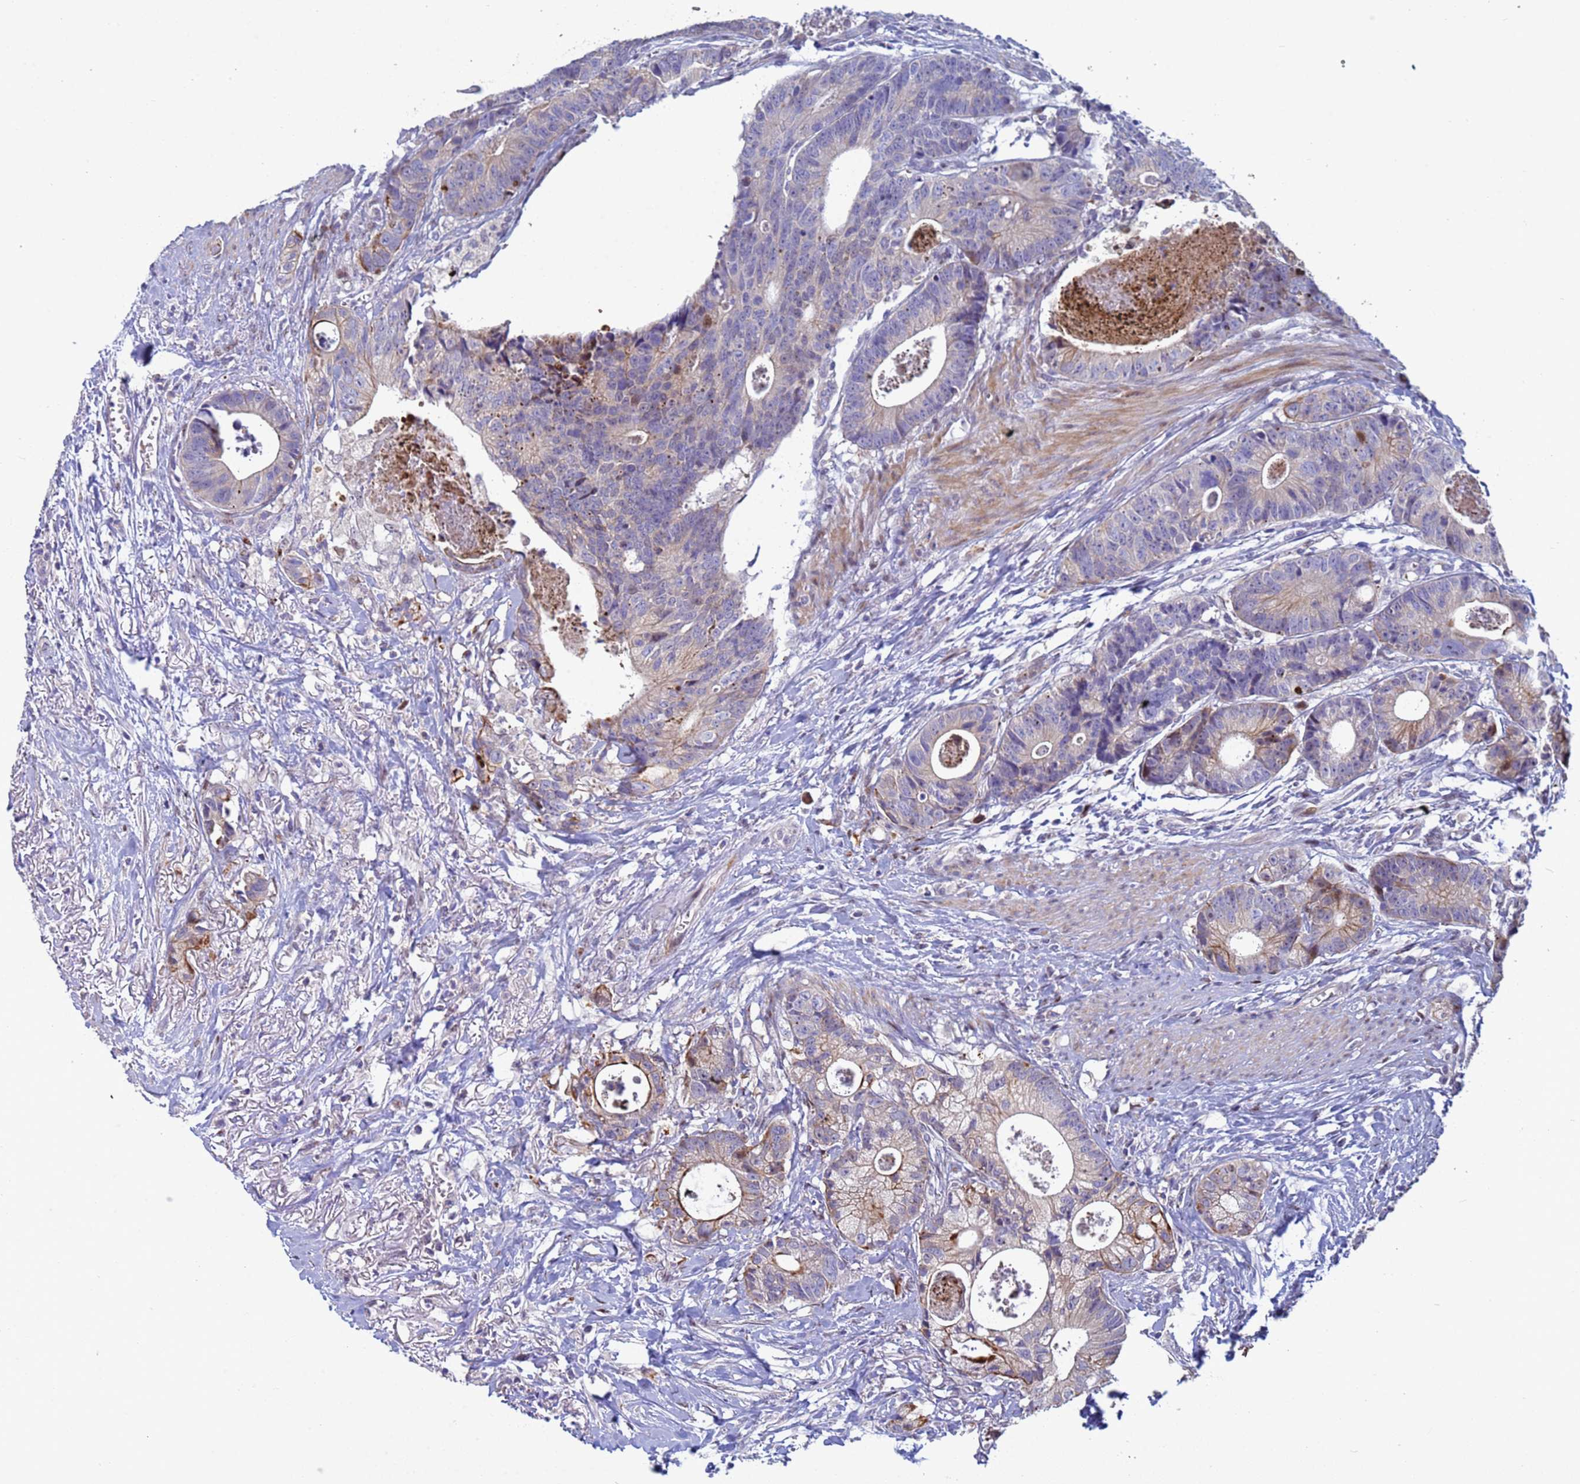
{"staining": {"intensity": "weak", "quantity": "25%-75%", "location": "cytoplasmic/membranous"}, "tissue": "colorectal cancer", "cell_type": "Tumor cells", "image_type": "cancer", "snomed": [{"axis": "morphology", "description": "Adenocarcinoma, NOS"}, {"axis": "topography", "description": "Colon"}], "caption": "IHC image of neoplastic tissue: colorectal cancer (adenocarcinoma) stained using IHC exhibits low levels of weak protein expression localized specifically in the cytoplasmic/membranous of tumor cells, appearing as a cytoplasmic/membranous brown color.", "gene": "PPP6R1", "patient": {"sex": "female", "age": 57}}